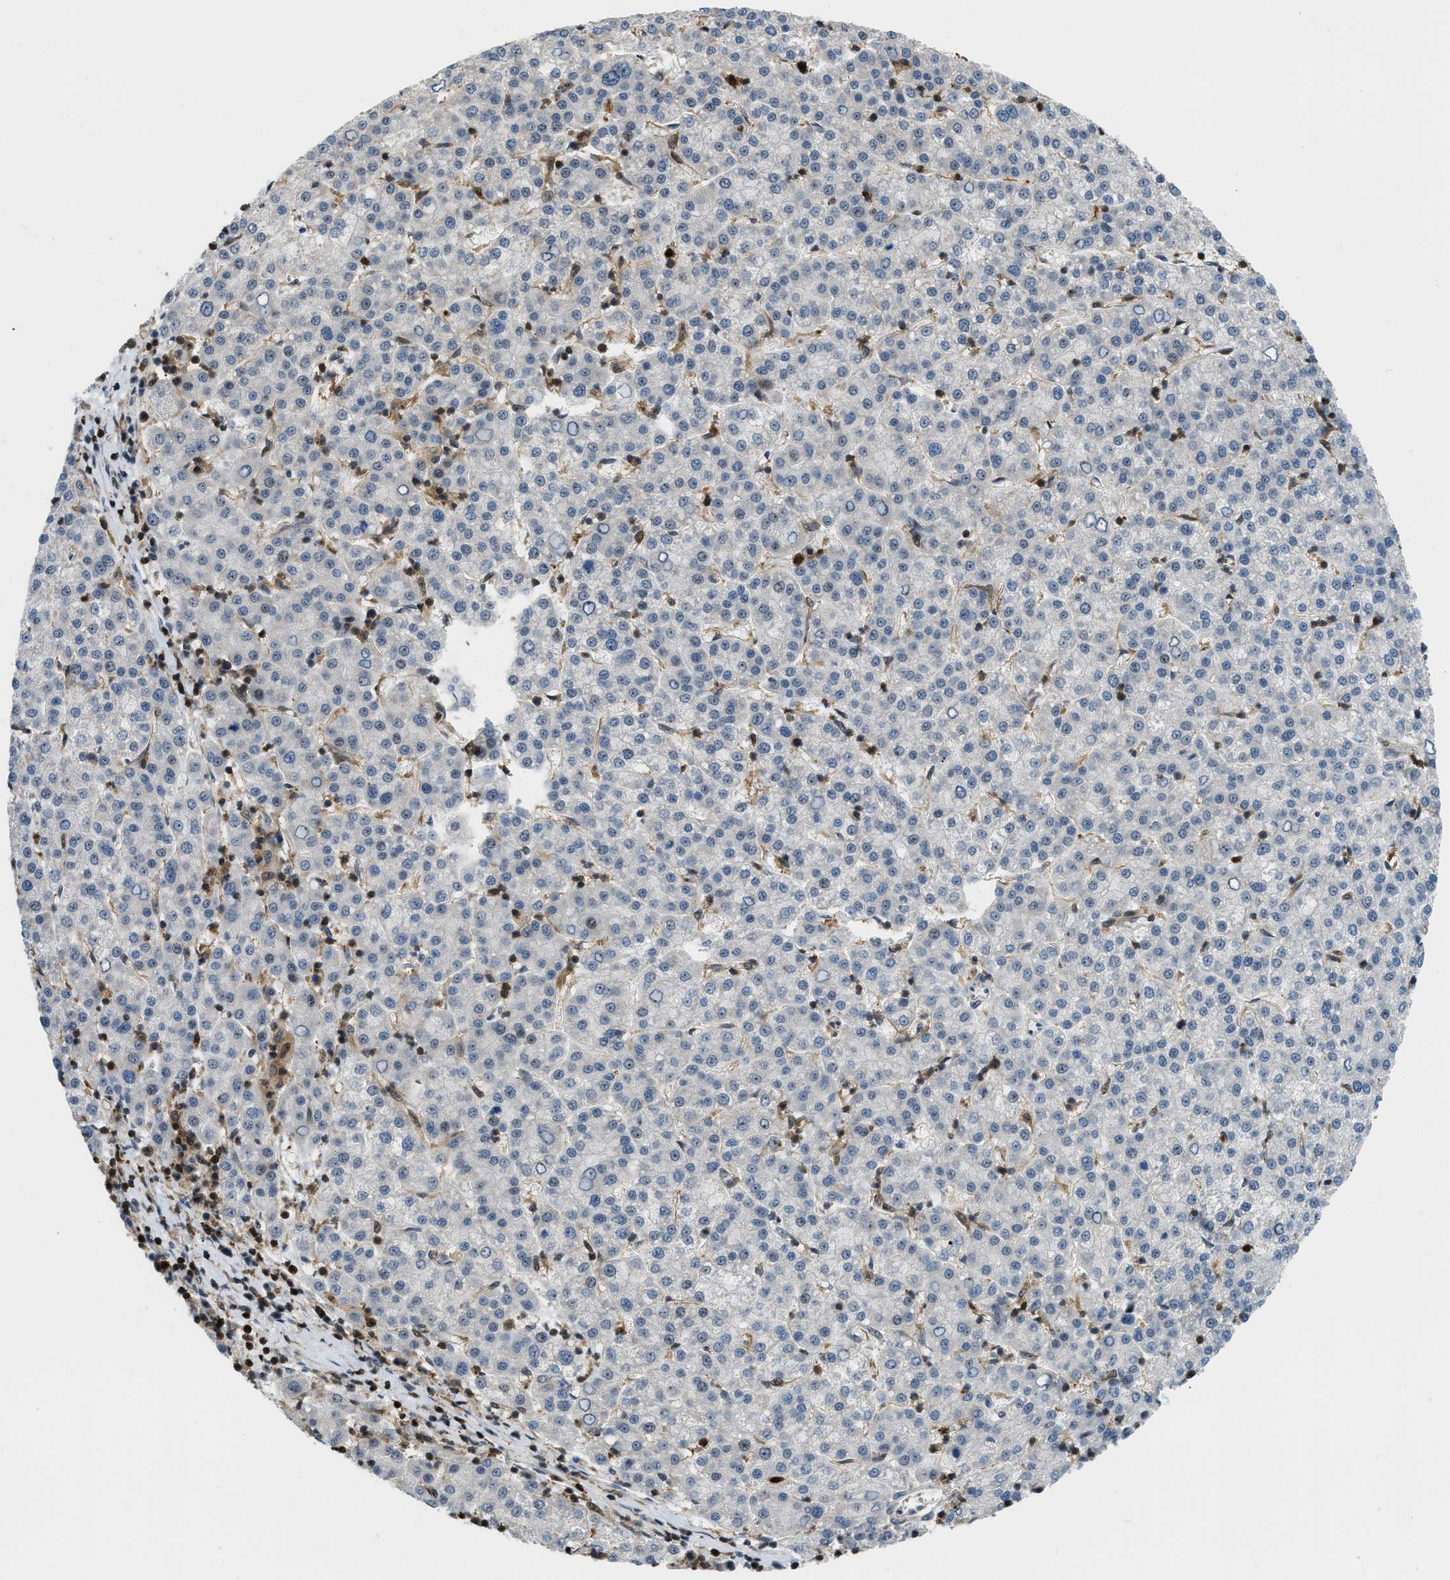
{"staining": {"intensity": "negative", "quantity": "none", "location": "none"}, "tissue": "liver cancer", "cell_type": "Tumor cells", "image_type": "cancer", "snomed": [{"axis": "morphology", "description": "Carcinoma, Hepatocellular, NOS"}, {"axis": "topography", "description": "Liver"}], "caption": "The histopathology image exhibits no staining of tumor cells in liver cancer.", "gene": "E2F1", "patient": {"sex": "female", "age": 58}}